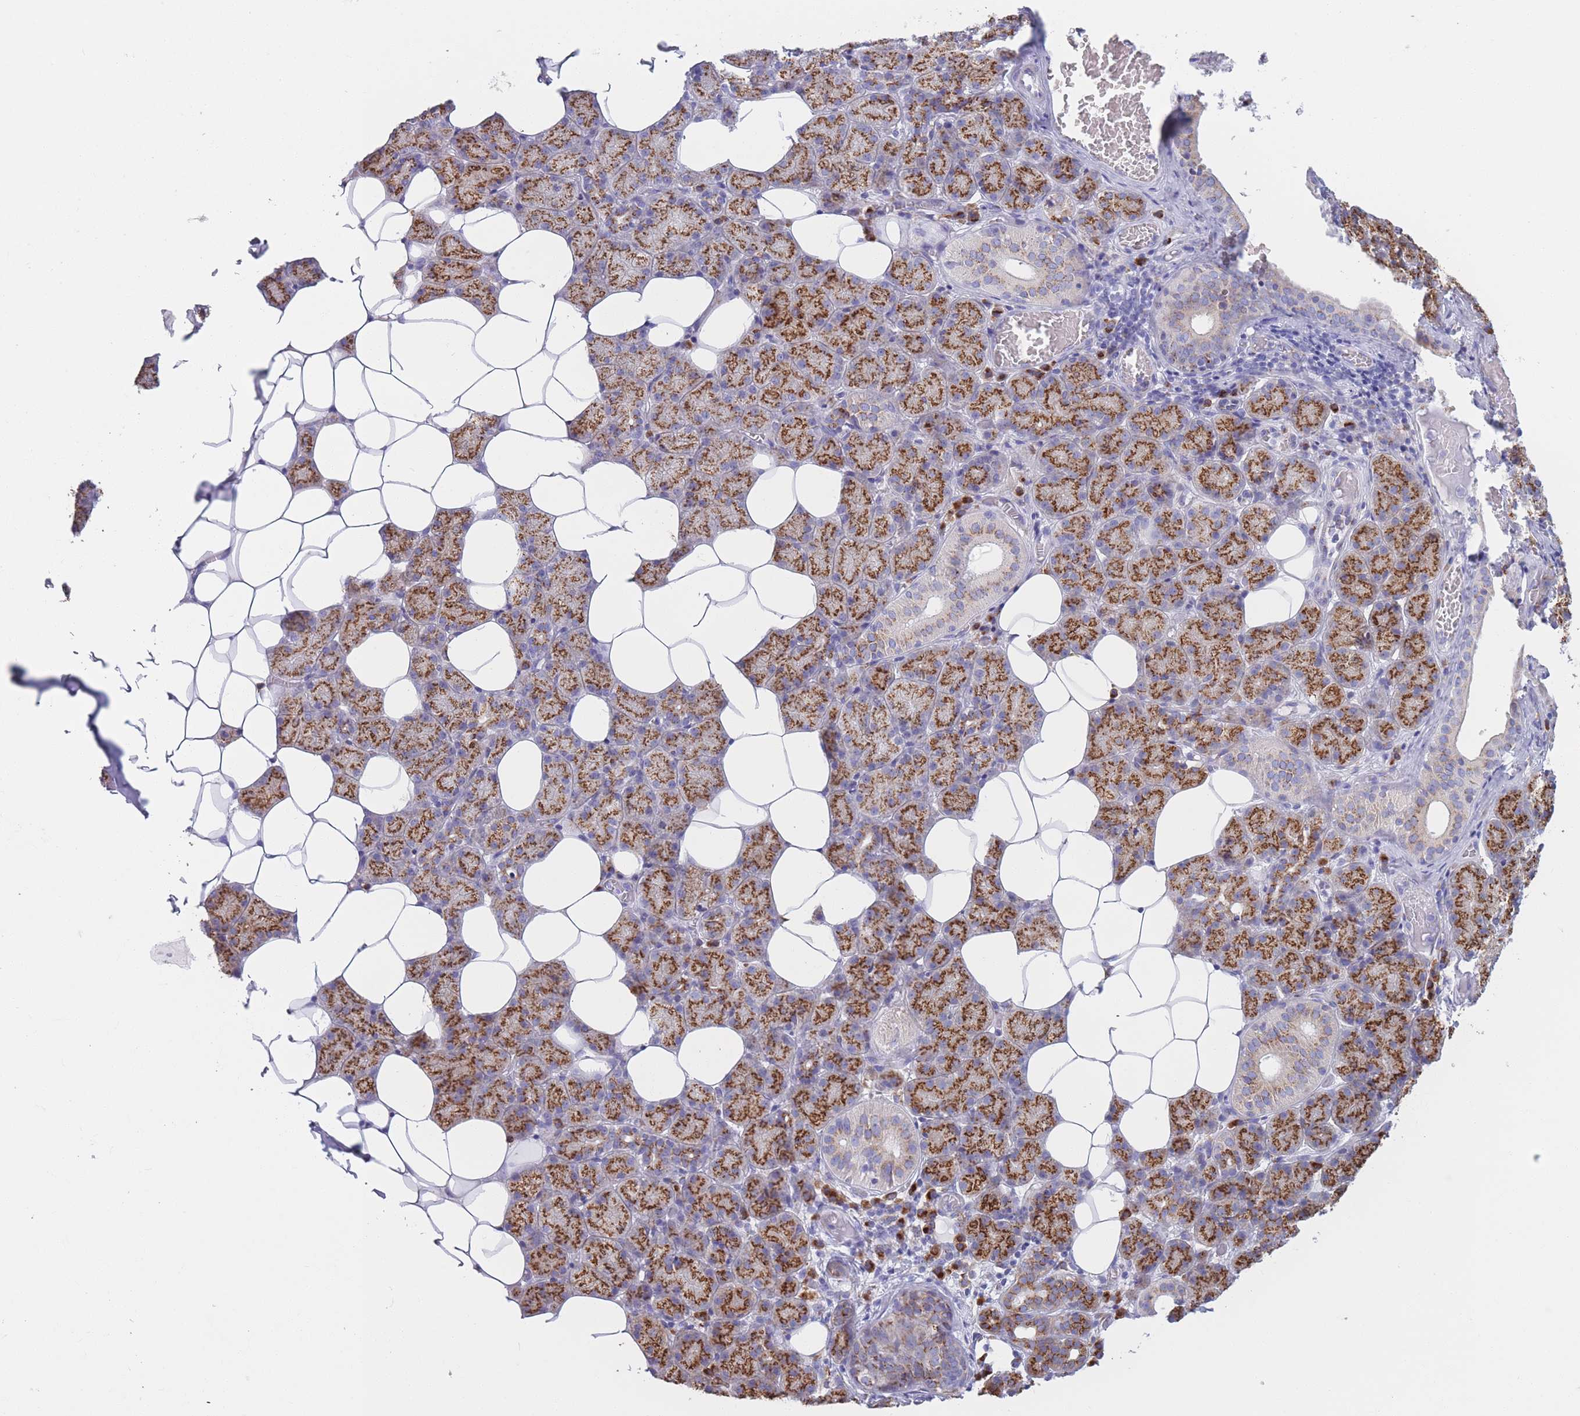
{"staining": {"intensity": "strong", "quantity": ">75%", "location": "cytoplasmic/membranous"}, "tissue": "salivary gland", "cell_type": "Glandular cells", "image_type": "normal", "snomed": [{"axis": "morphology", "description": "Normal tissue, NOS"}, {"axis": "topography", "description": "Salivary gland"}], "caption": "A histopathology image of human salivary gland stained for a protein reveals strong cytoplasmic/membranous brown staining in glandular cells. Immunohistochemistry stains the protein of interest in brown and the nuclei are stained blue.", "gene": "MRPL30", "patient": {"sex": "female", "age": 33}}